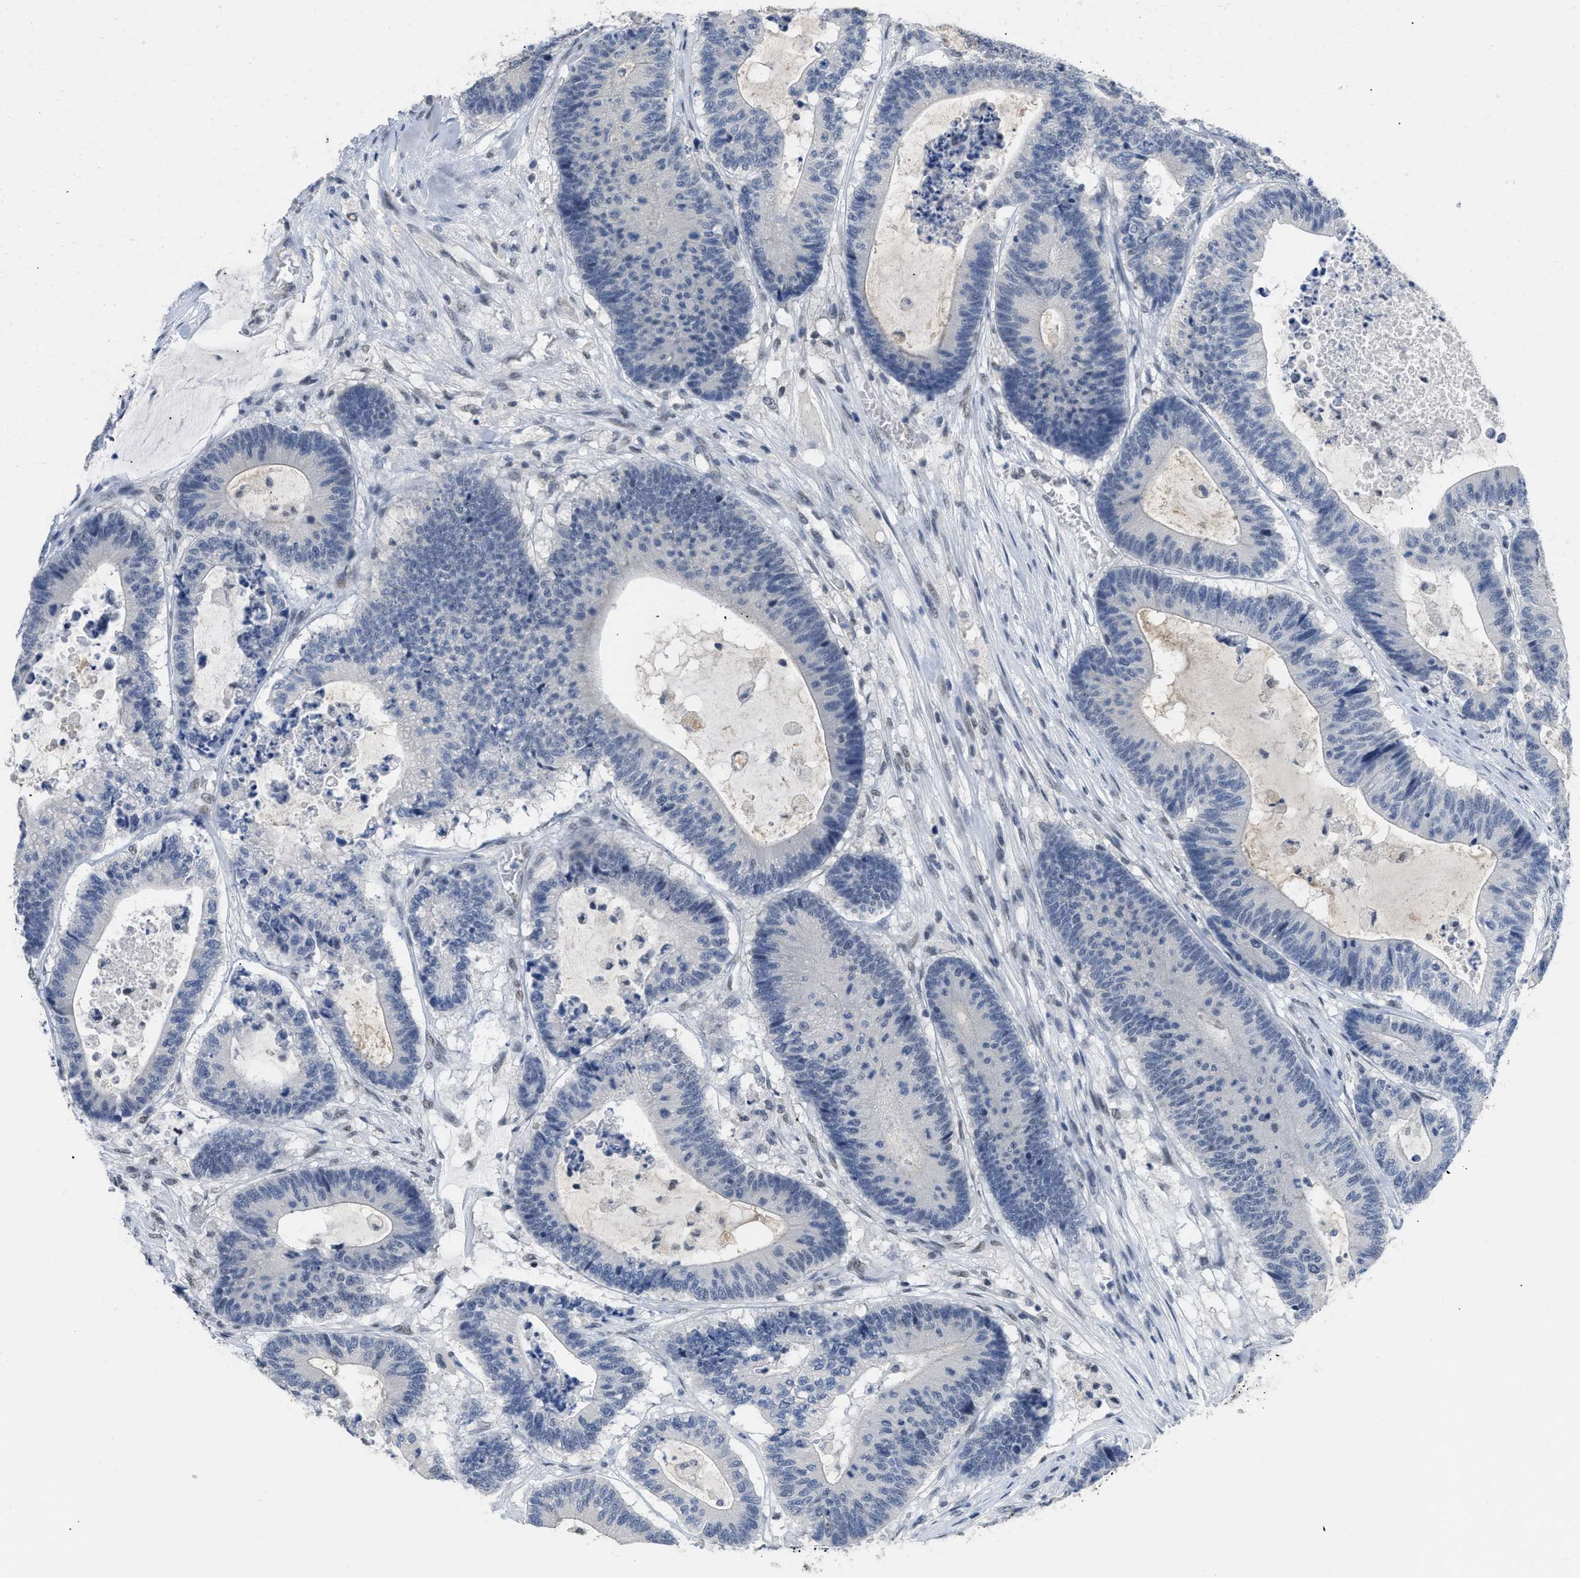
{"staining": {"intensity": "negative", "quantity": "none", "location": "none"}, "tissue": "colorectal cancer", "cell_type": "Tumor cells", "image_type": "cancer", "snomed": [{"axis": "morphology", "description": "Adenocarcinoma, NOS"}, {"axis": "topography", "description": "Colon"}], "caption": "Micrograph shows no significant protein expression in tumor cells of colorectal cancer (adenocarcinoma).", "gene": "GGNBP2", "patient": {"sex": "female", "age": 84}}